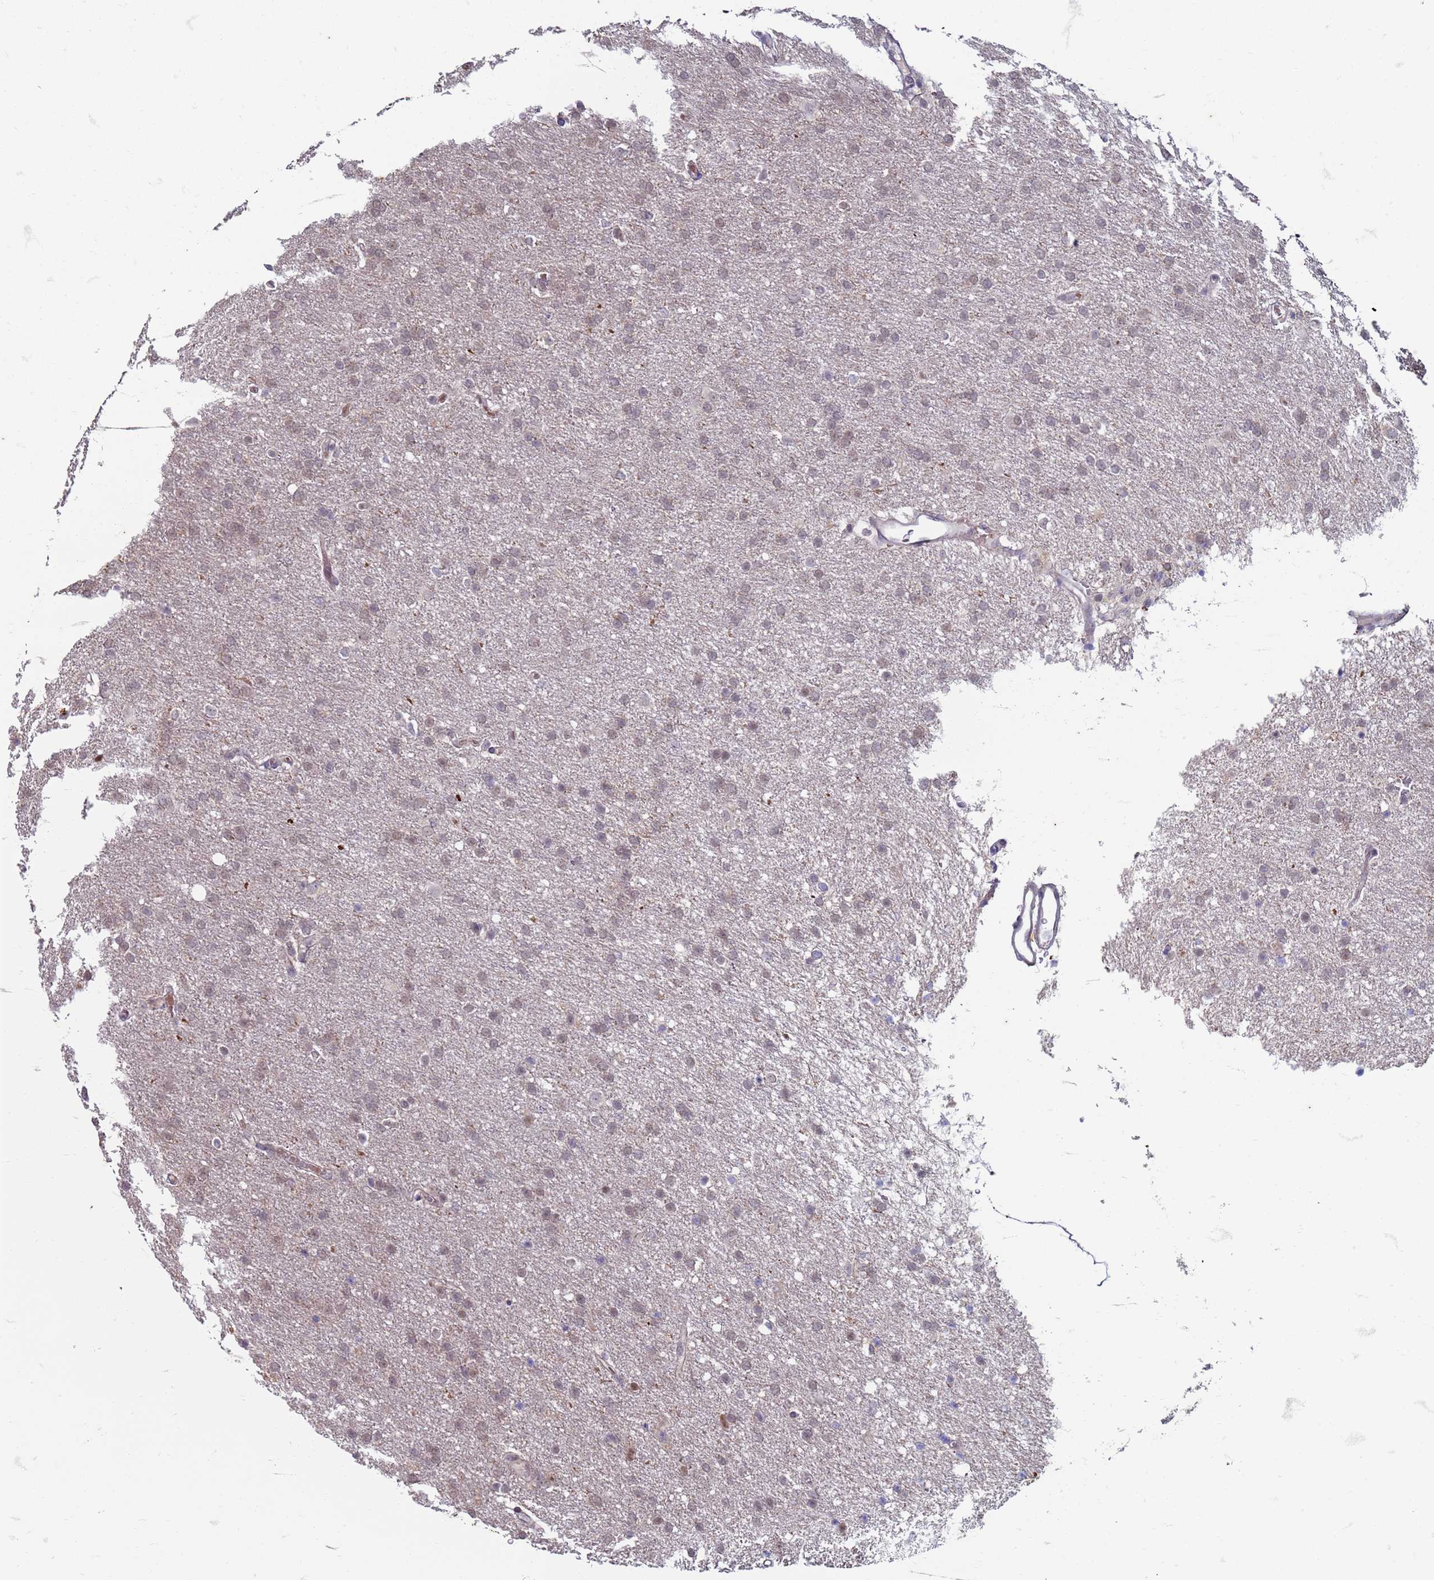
{"staining": {"intensity": "weak", "quantity": "<25%", "location": "nuclear"}, "tissue": "glioma", "cell_type": "Tumor cells", "image_type": "cancer", "snomed": [{"axis": "morphology", "description": "Glioma, malignant, High grade"}, {"axis": "topography", "description": "Brain"}], "caption": "Immunohistochemistry (IHC) micrograph of neoplastic tissue: human glioma stained with DAB displays no significant protein expression in tumor cells.", "gene": "TRMT6", "patient": {"sex": "male", "age": 72}}